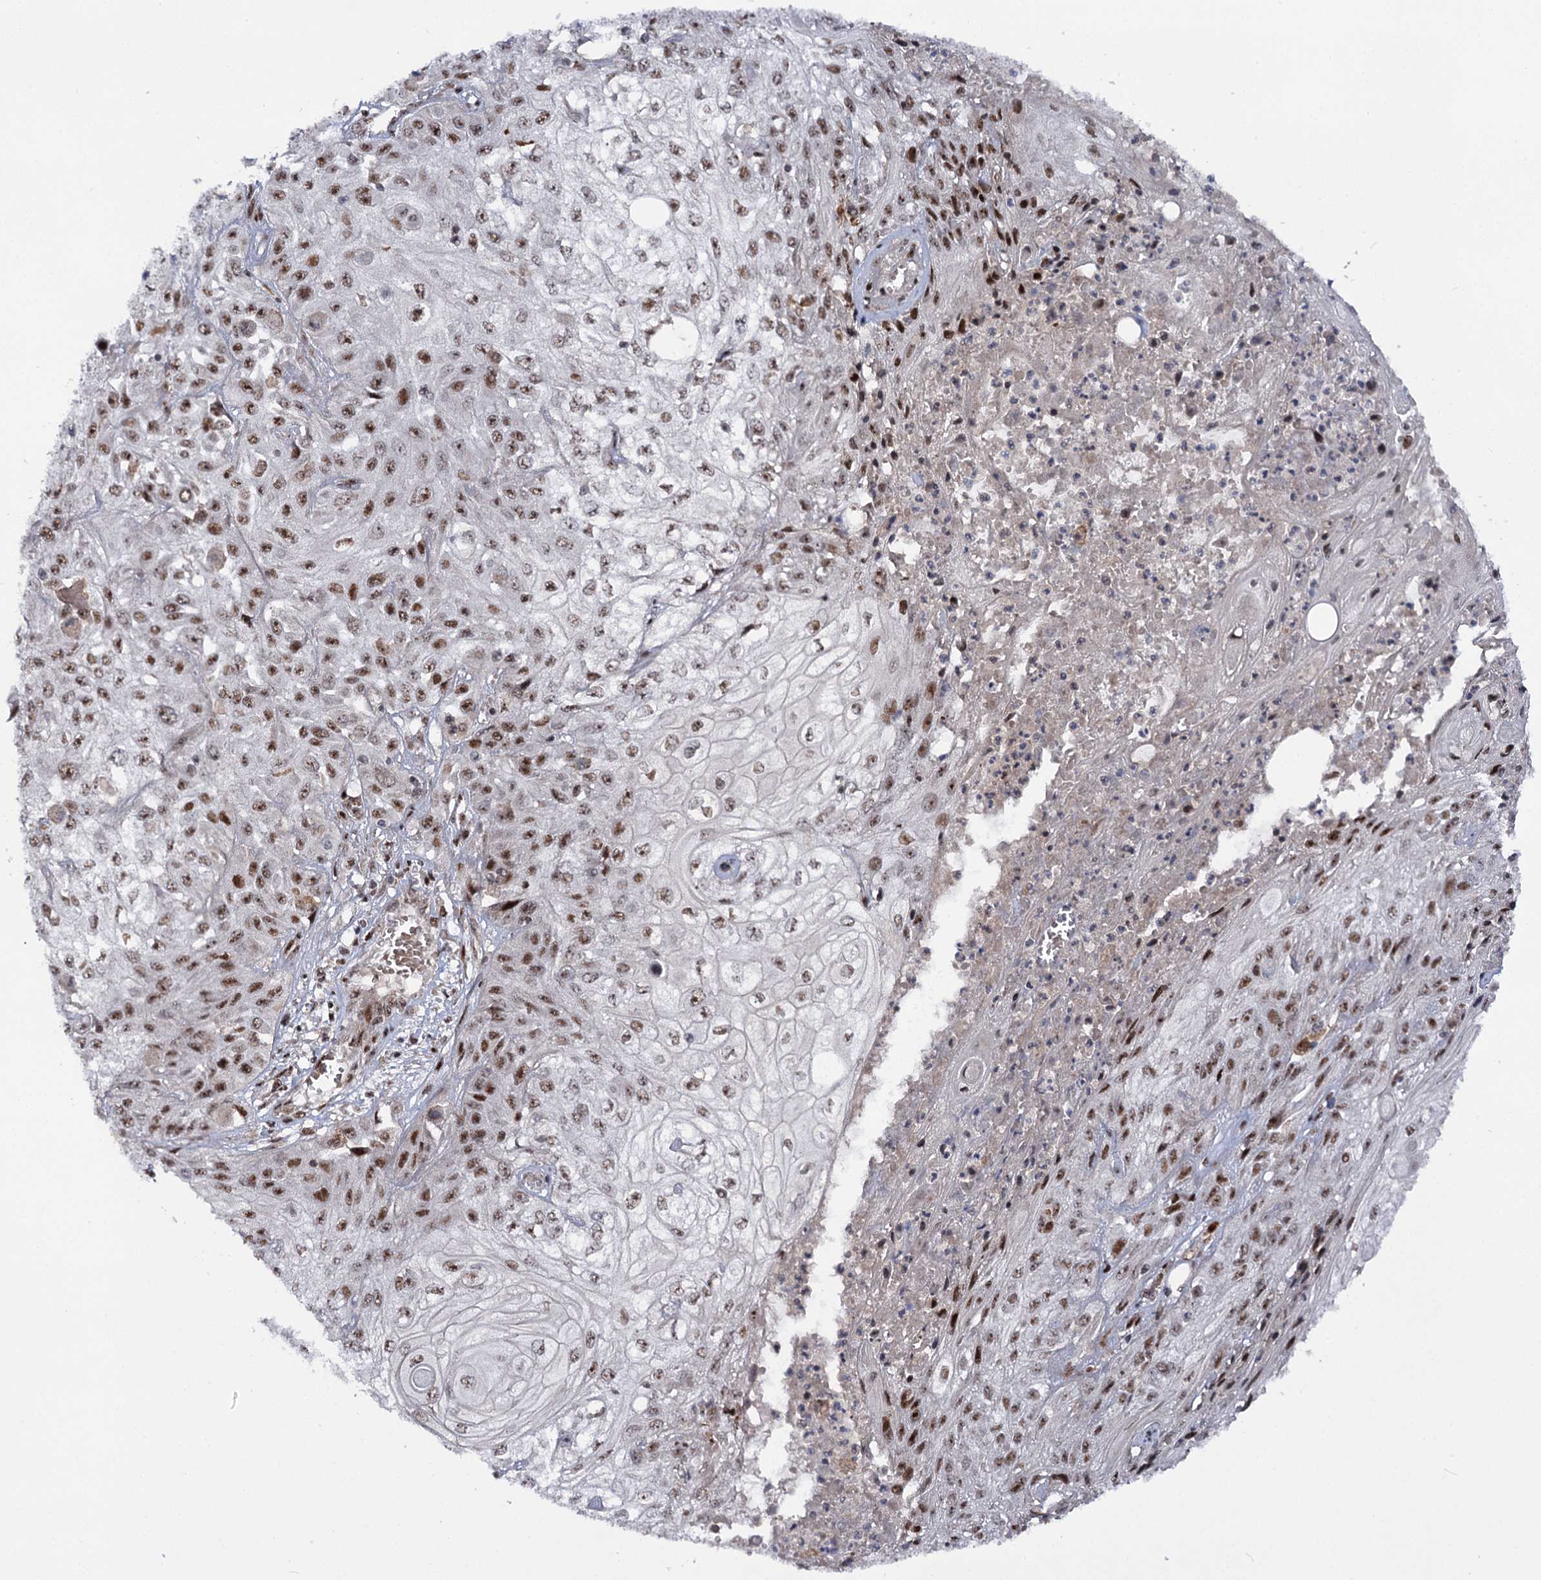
{"staining": {"intensity": "moderate", "quantity": ">75%", "location": "nuclear"}, "tissue": "skin cancer", "cell_type": "Tumor cells", "image_type": "cancer", "snomed": [{"axis": "morphology", "description": "Squamous cell carcinoma, NOS"}, {"axis": "morphology", "description": "Squamous cell carcinoma, metastatic, NOS"}, {"axis": "topography", "description": "Skin"}, {"axis": "topography", "description": "Lymph node"}], "caption": "Approximately >75% of tumor cells in human squamous cell carcinoma (skin) reveal moderate nuclear protein staining as visualized by brown immunohistochemical staining.", "gene": "BUD13", "patient": {"sex": "male", "age": 75}}